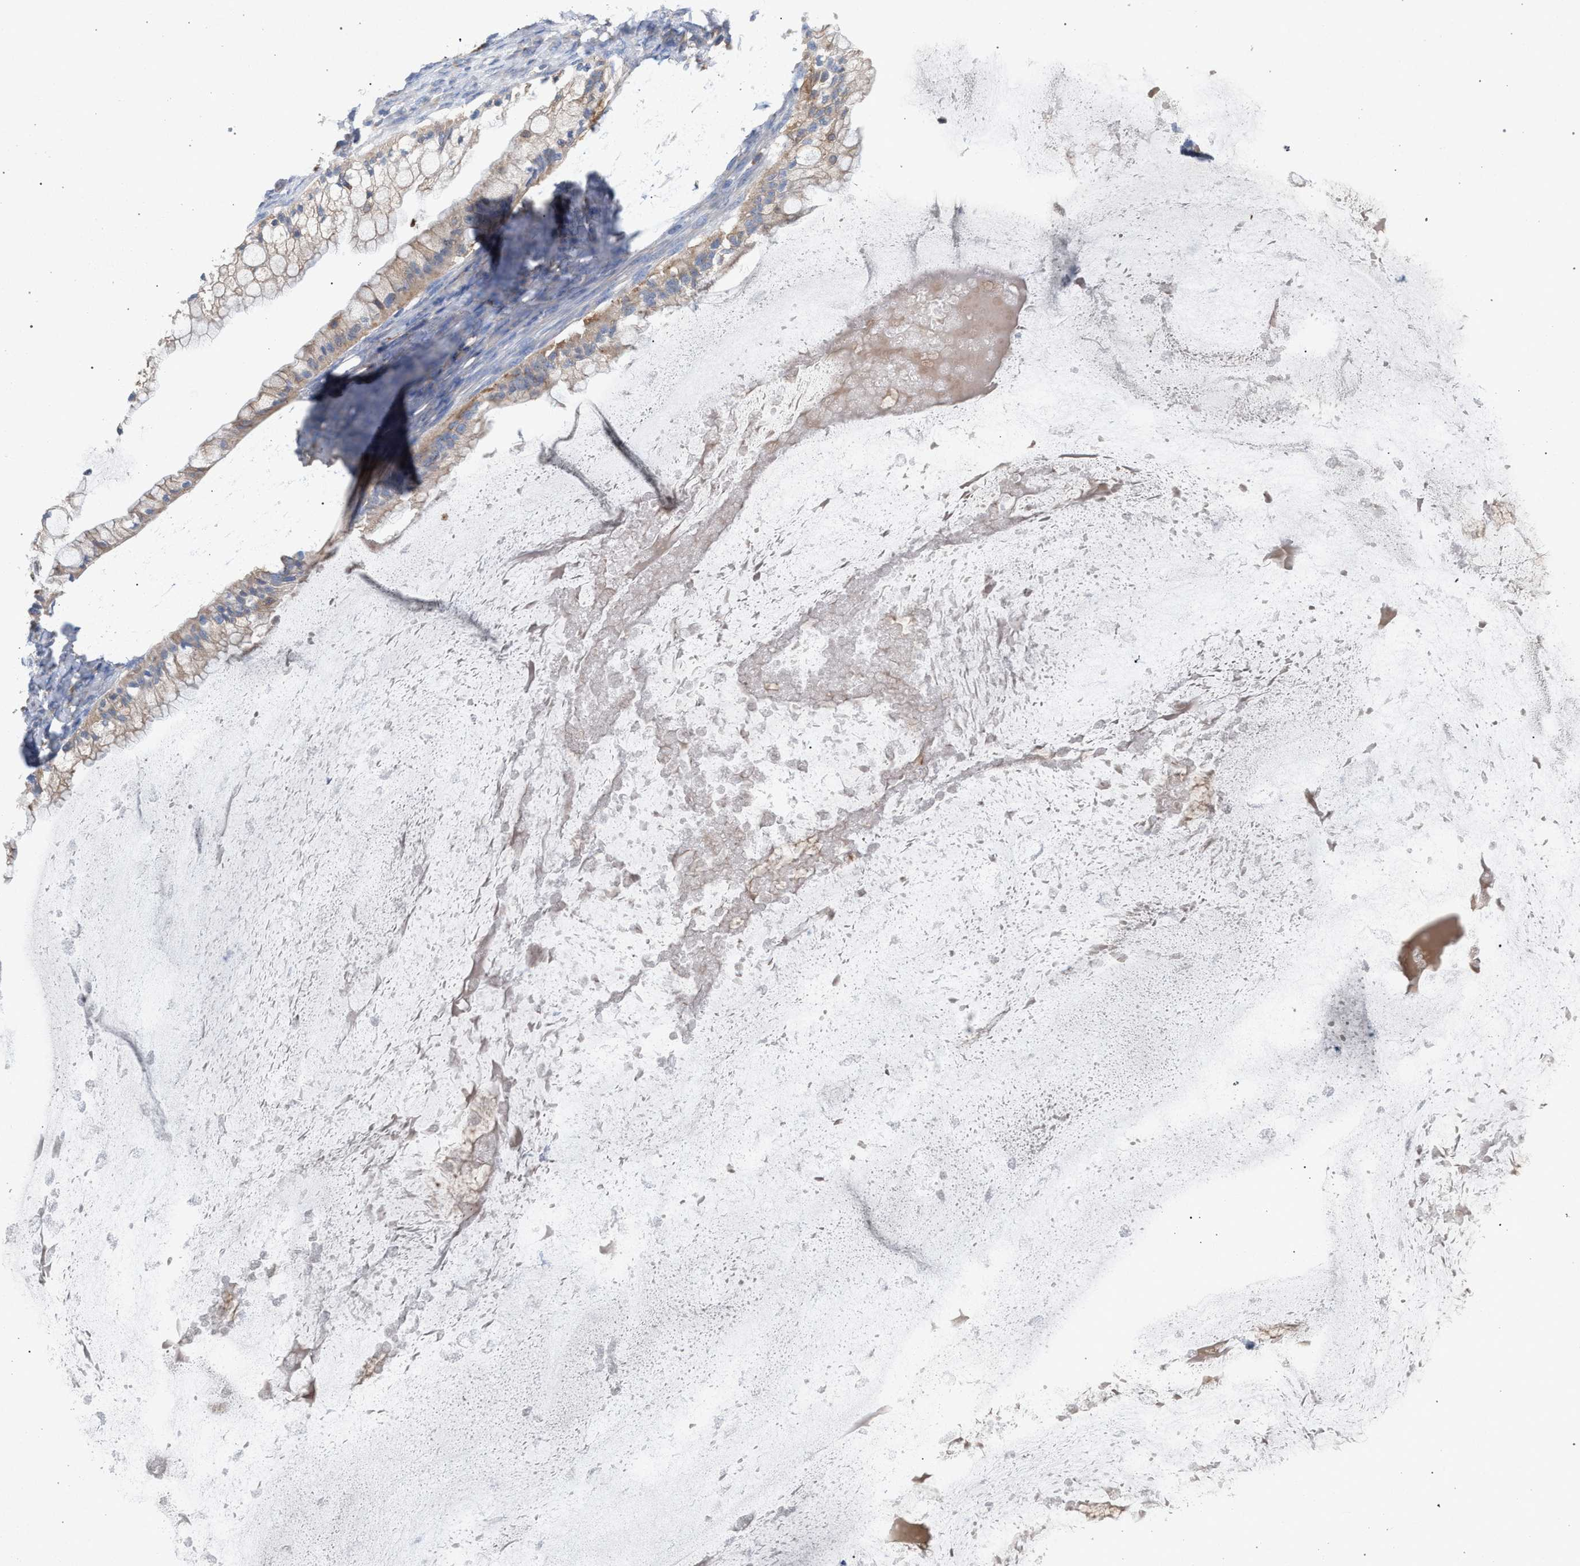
{"staining": {"intensity": "weak", "quantity": ">75%", "location": "cytoplasmic/membranous"}, "tissue": "ovarian cancer", "cell_type": "Tumor cells", "image_type": "cancer", "snomed": [{"axis": "morphology", "description": "Cystadenocarcinoma, mucinous, NOS"}, {"axis": "topography", "description": "Ovary"}], "caption": "The histopathology image shows staining of ovarian cancer (mucinous cystadenocarcinoma), revealing weak cytoplasmic/membranous protein expression (brown color) within tumor cells. (DAB = brown stain, brightfield microscopy at high magnification).", "gene": "VPS13A", "patient": {"sex": "female", "age": 57}}